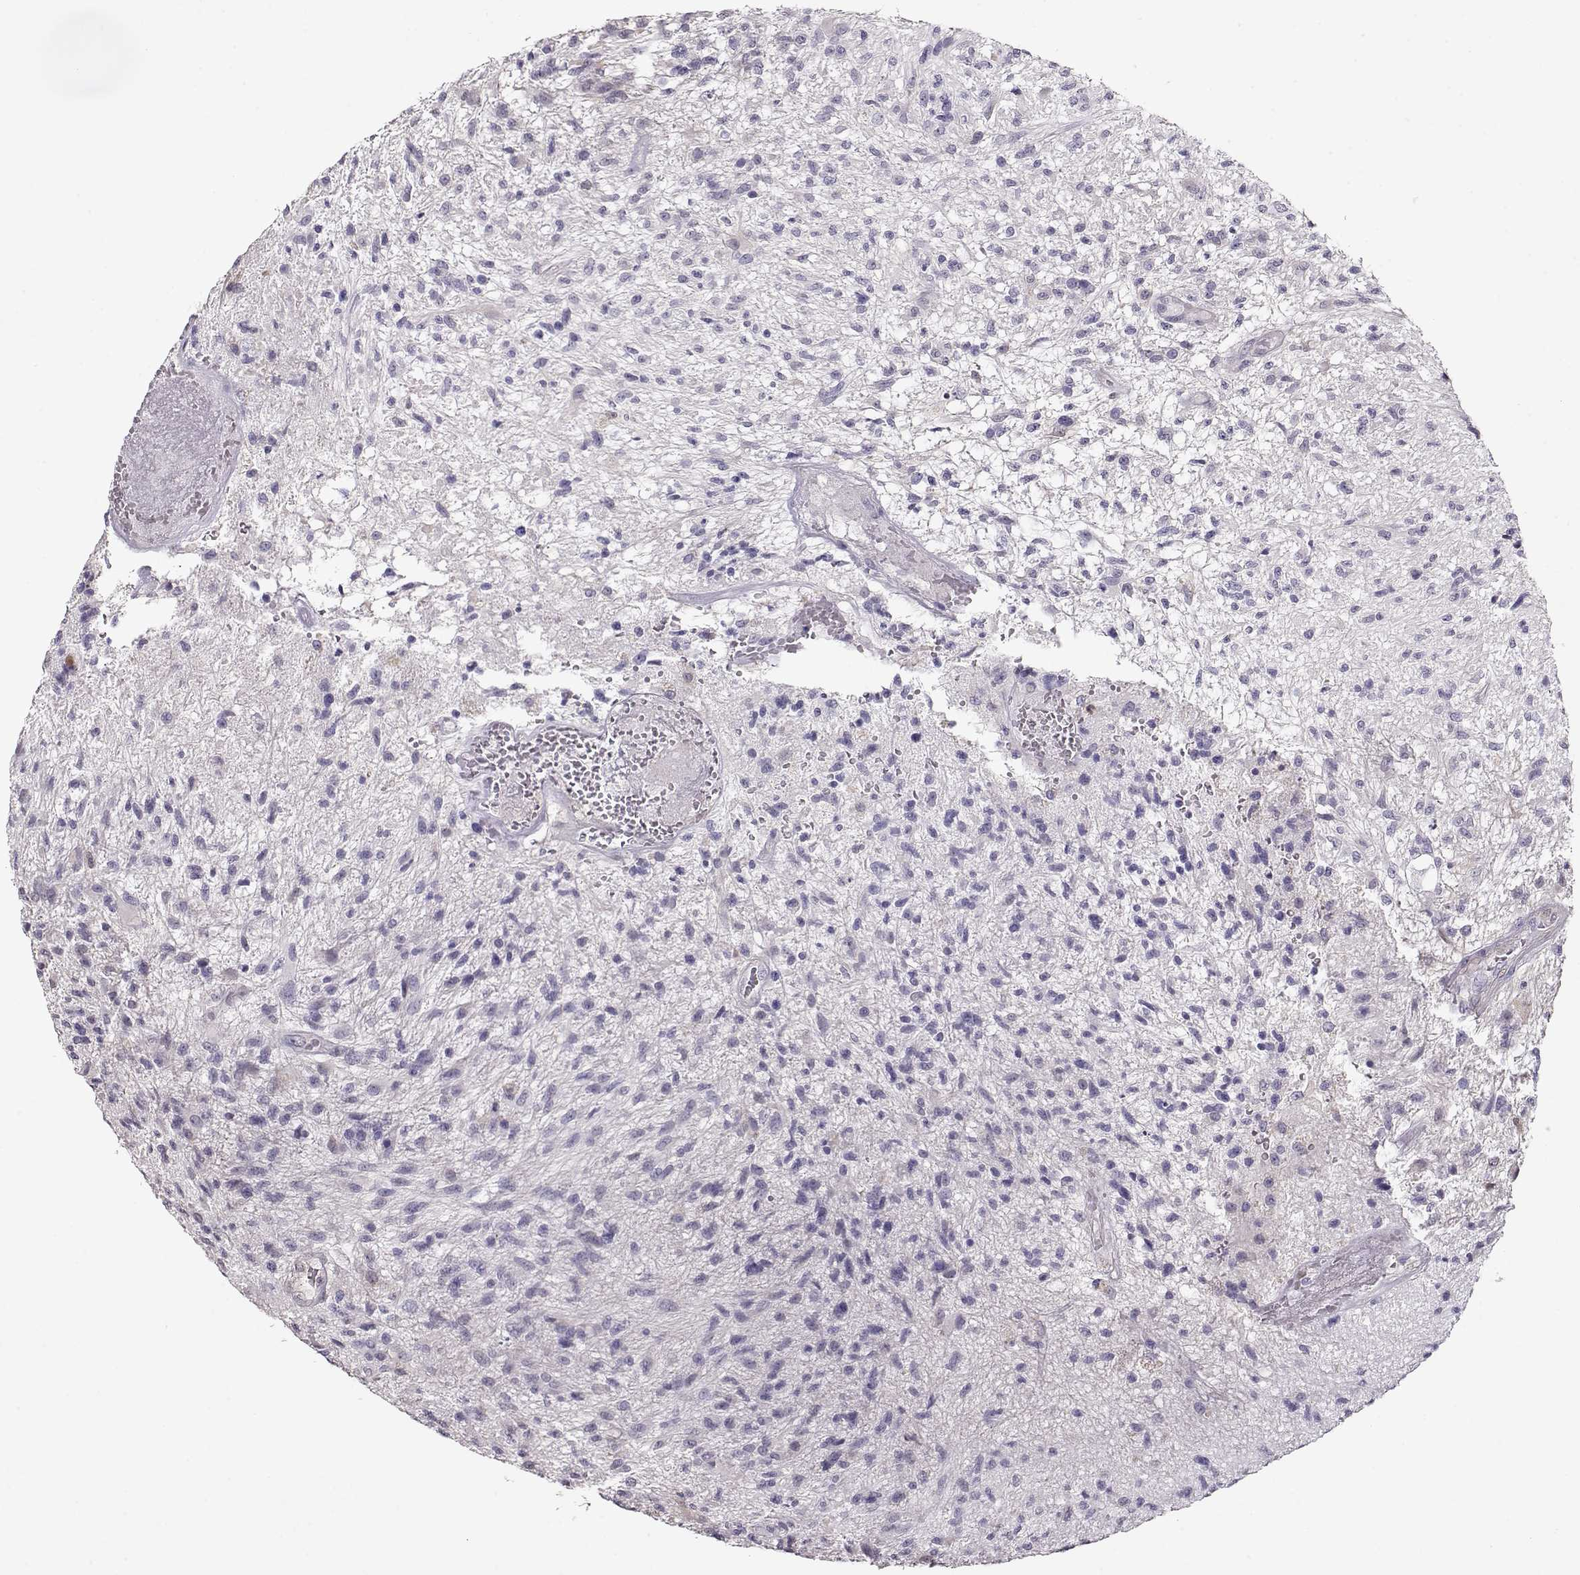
{"staining": {"intensity": "negative", "quantity": "none", "location": "none"}, "tissue": "glioma", "cell_type": "Tumor cells", "image_type": "cancer", "snomed": [{"axis": "morphology", "description": "Glioma, malignant, High grade"}, {"axis": "topography", "description": "Brain"}], "caption": "Tumor cells show no significant protein expression in high-grade glioma (malignant).", "gene": "CCR8", "patient": {"sex": "male", "age": 56}}